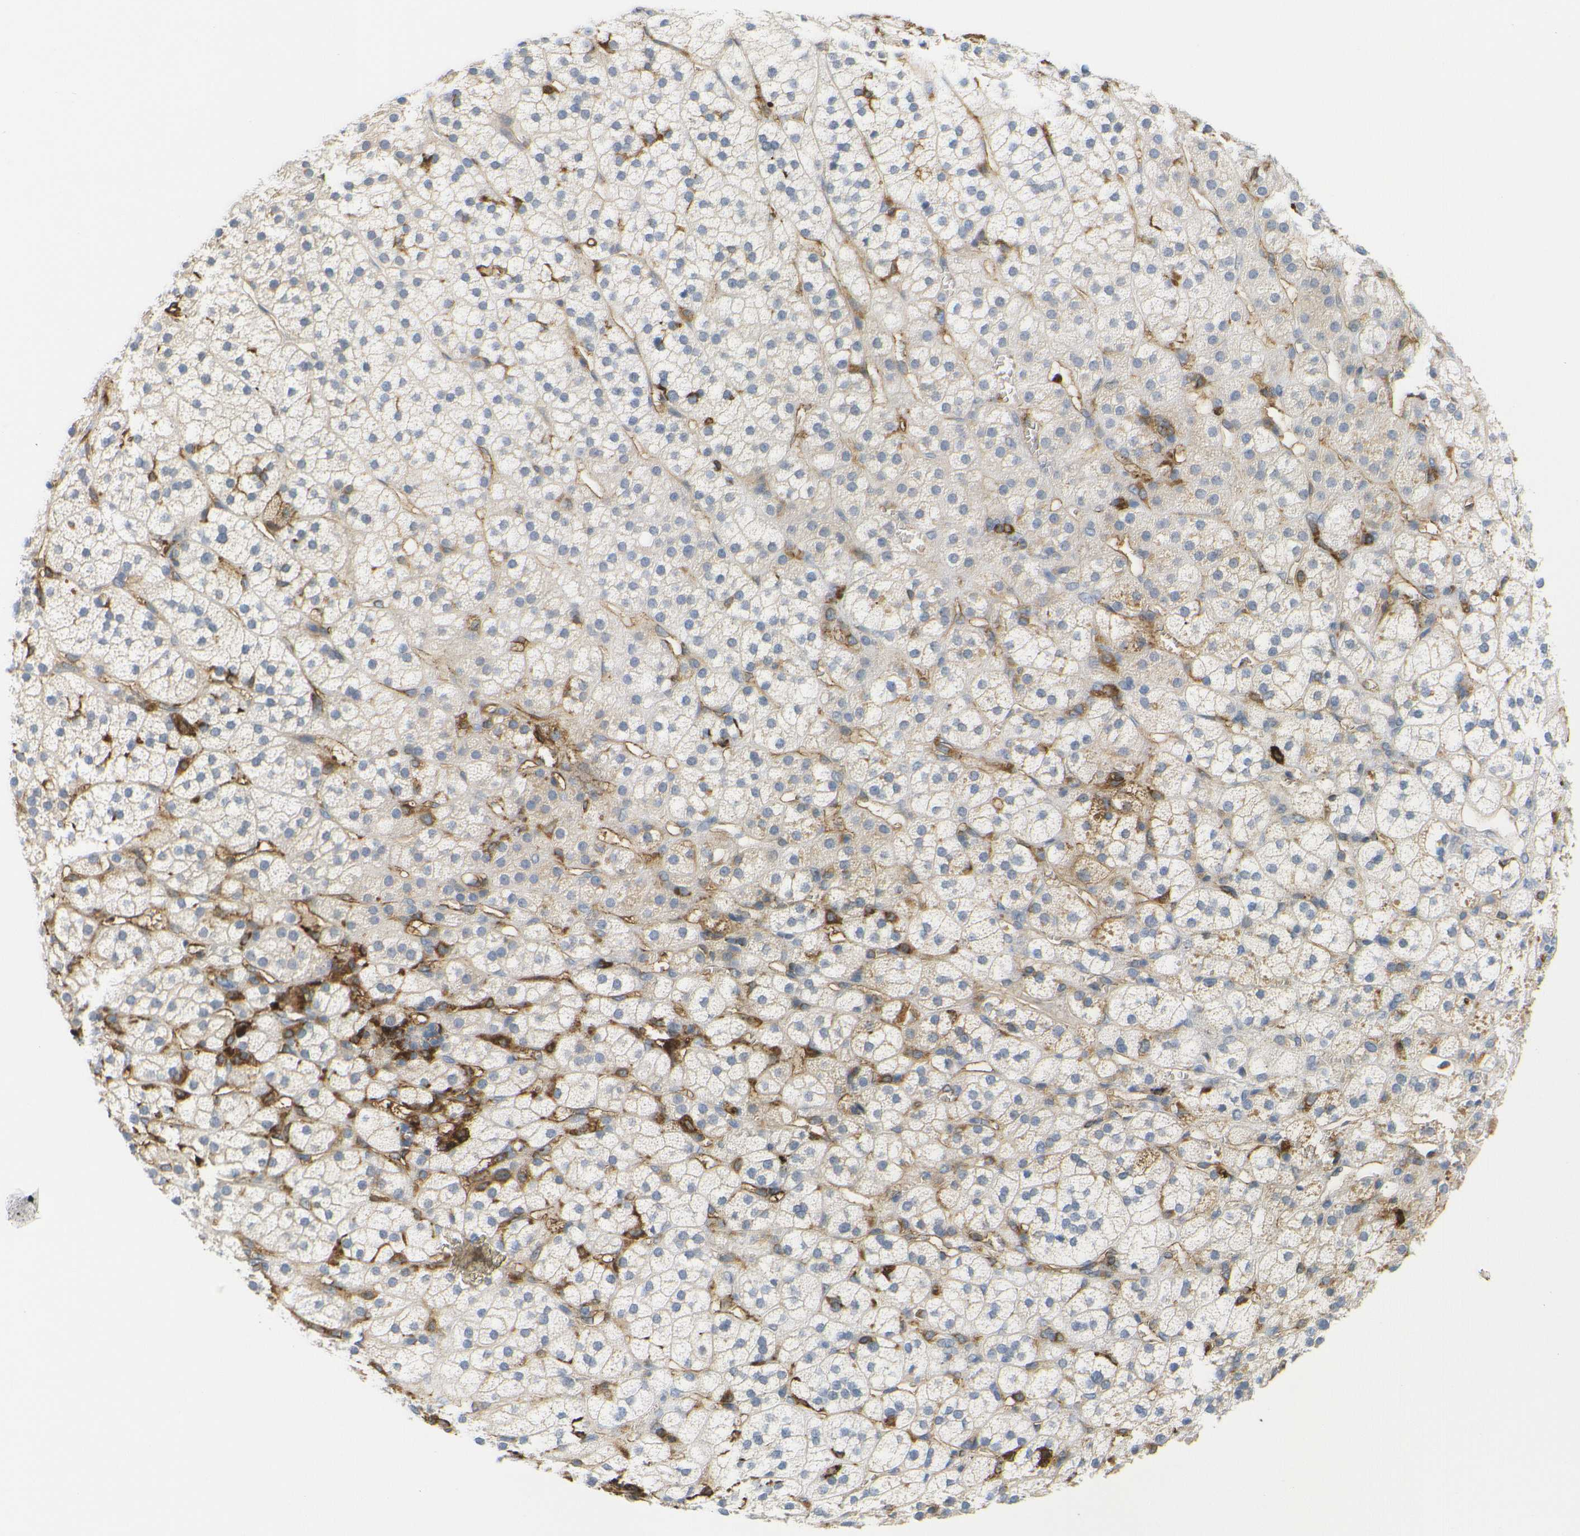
{"staining": {"intensity": "moderate", "quantity": "25%-75%", "location": "cytoplasmic/membranous"}, "tissue": "adrenal gland", "cell_type": "Glandular cells", "image_type": "normal", "snomed": [{"axis": "morphology", "description": "Normal tissue, NOS"}, {"axis": "topography", "description": "Adrenal gland"}], "caption": "A medium amount of moderate cytoplasmic/membranous expression is present in approximately 25%-75% of glandular cells in benign adrenal gland. The staining was performed using DAB (3,3'-diaminobenzidine), with brown indicating positive protein expression. Nuclei are stained blue with hematoxylin.", "gene": "HLA", "patient": {"sex": "male", "age": 56}}